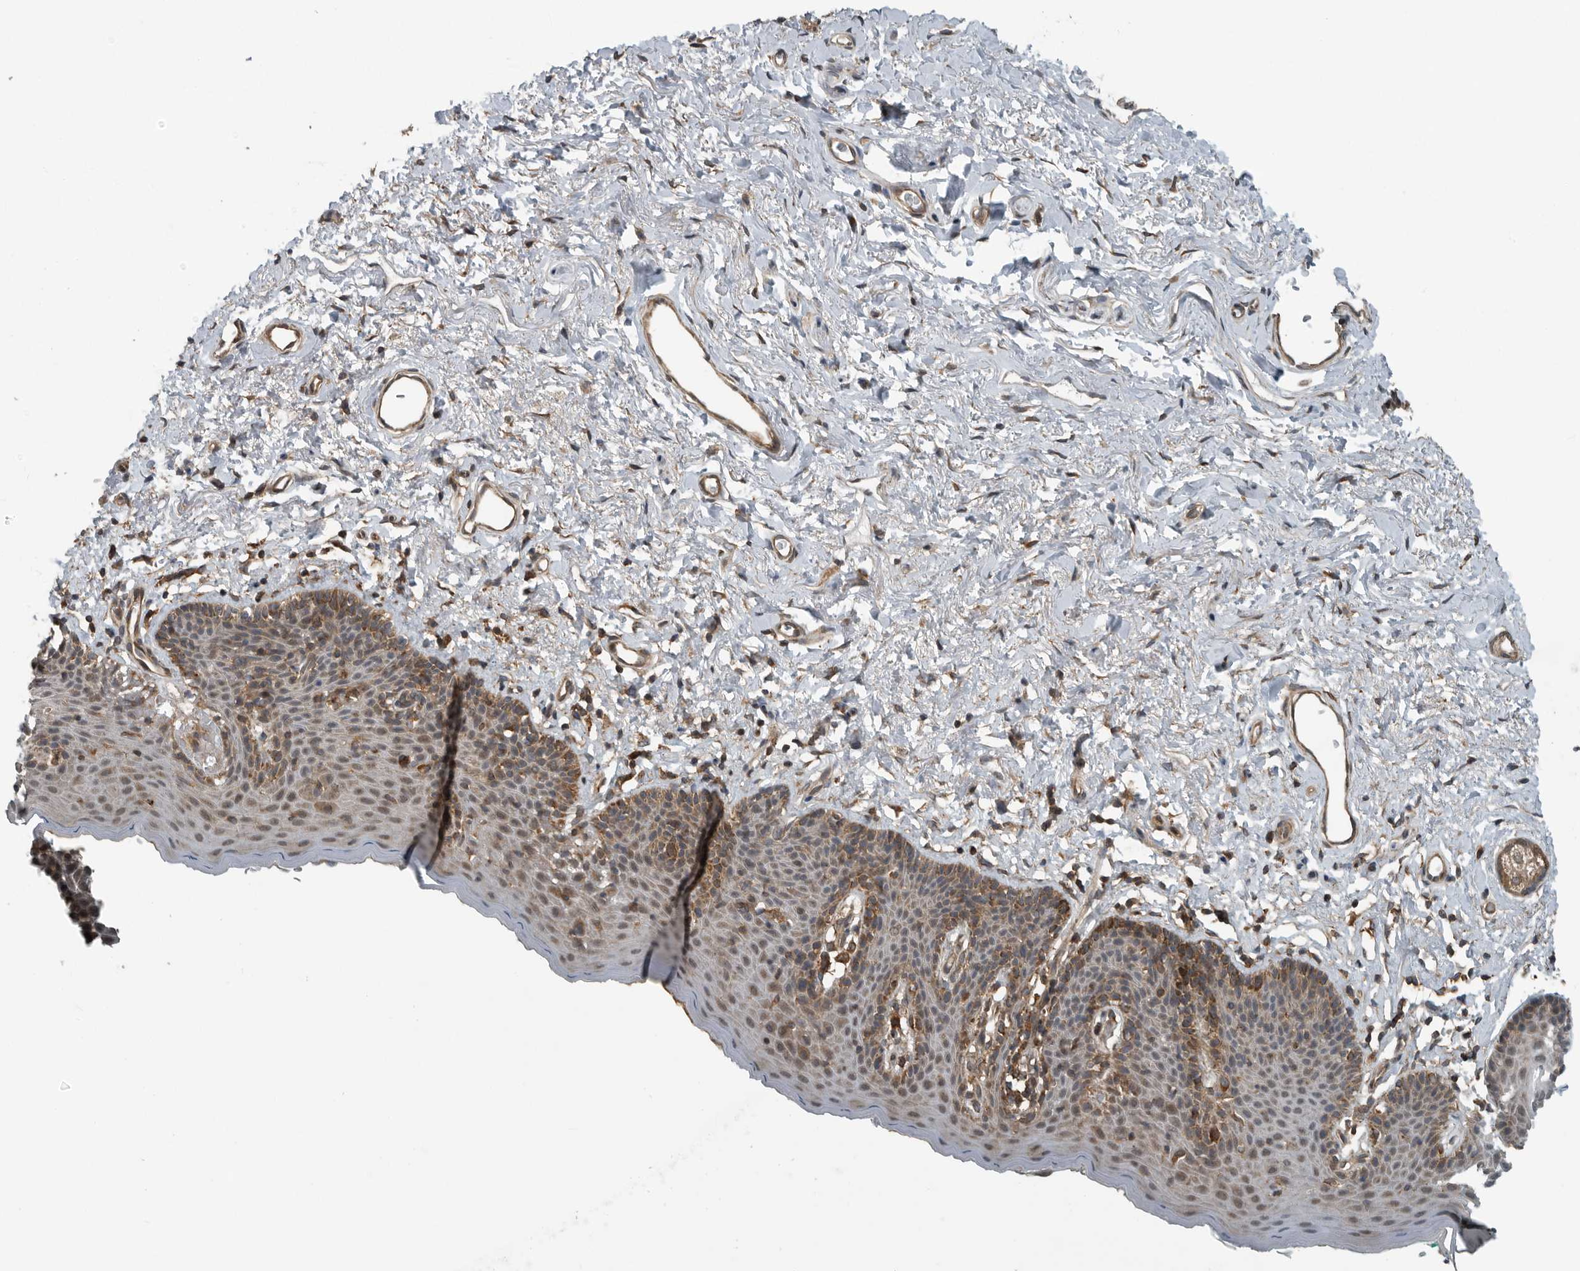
{"staining": {"intensity": "moderate", "quantity": ">75%", "location": "cytoplasmic/membranous"}, "tissue": "skin", "cell_type": "Epidermal cells", "image_type": "normal", "snomed": [{"axis": "morphology", "description": "Normal tissue, NOS"}, {"axis": "topography", "description": "Vulva"}], "caption": "Immunohistochemistry (IHC) image of benign skin stained for a protein (brown), which displays medium levels of moderate cytoplasmic/membranous expression in approximately >75% of epidermal cells.", "gene": "AMFR", "patient": {"sex": "female", "age": 66}}